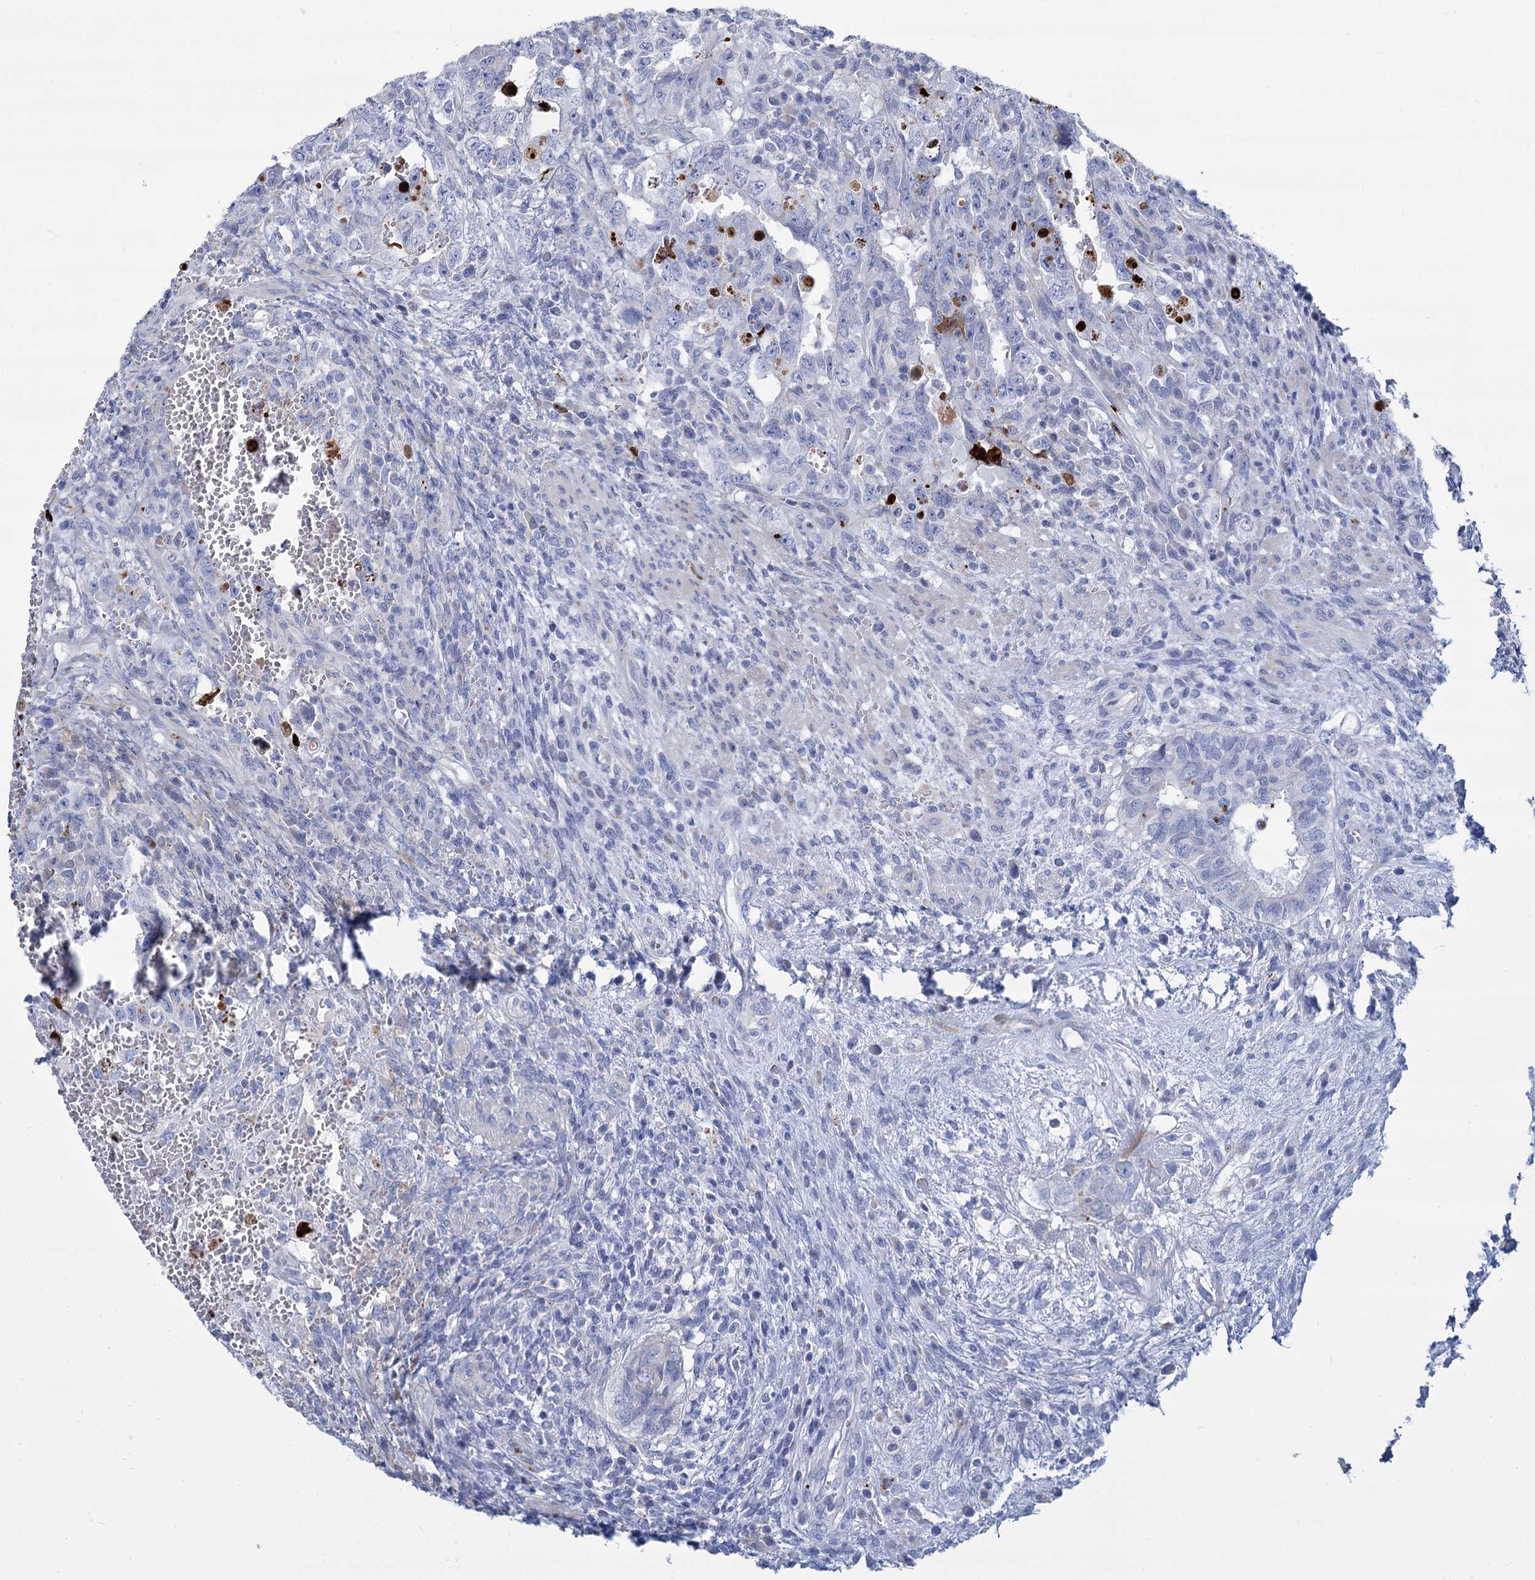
{"staining": {"intensity": "negative", "quantity": "none", "location": "none"}, "tissue": "testis cancer", "cell_type": "Tumor cells", "image_type": "cancer", "snomed": [{"axis": "morphology", "description": "Carcinoma, Embryonal, NOS"}, {"axis": "topography", "description": "Testis"}], "caption": "This is an immunohistochemistry histopathology image of testis cancer. There is no expression in tumor cells.", "gene": "TRIM77", "patient": {"sex": "male", "age": 26}}